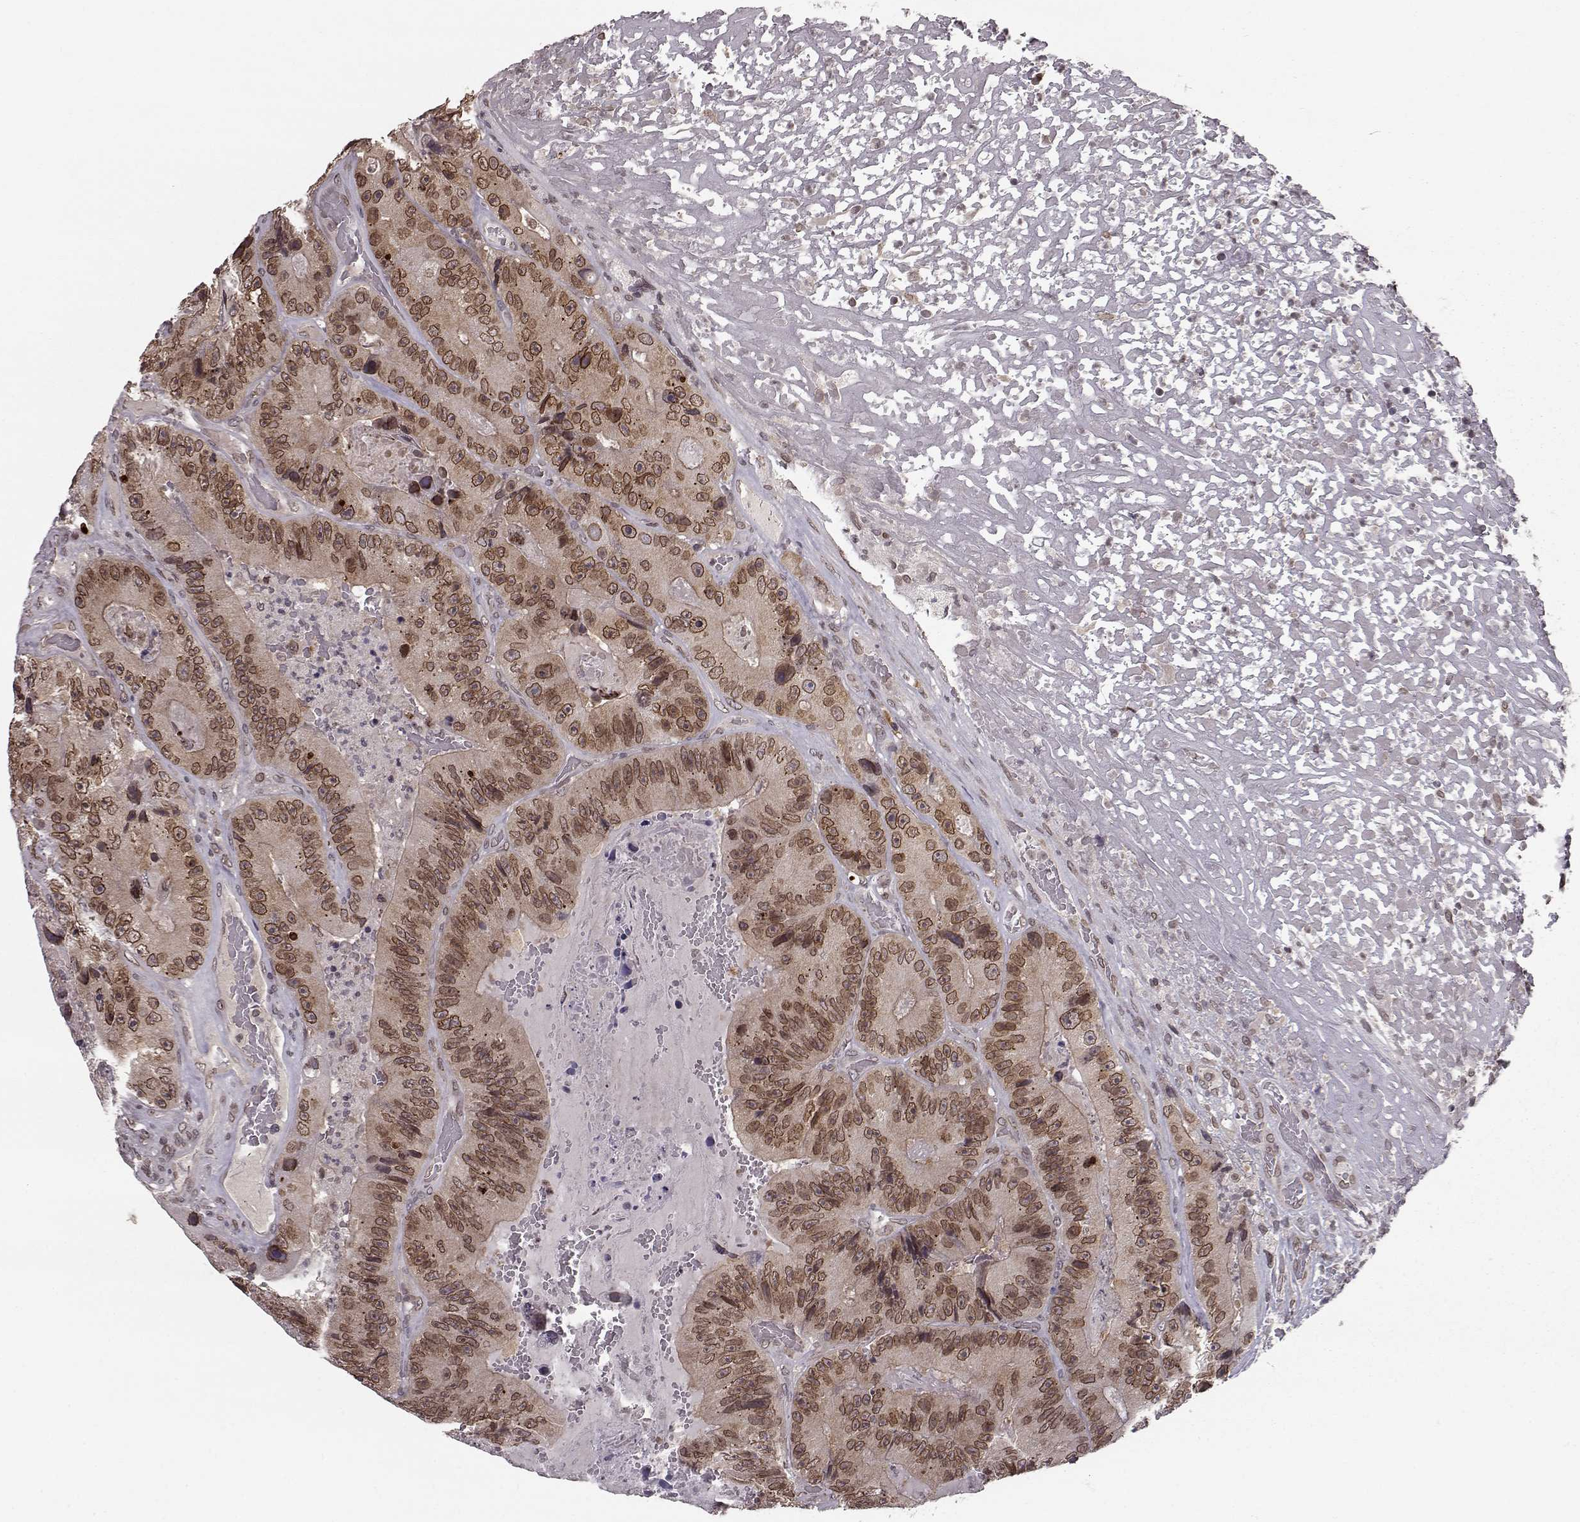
{"staining": {"intensity": "moderate", "quantity": ">75%", "location": "cytoplasmic/membranous,nuclear"}, "tissue": "colorectal cancer", "cell_type": "Tumor cells", "image_type": "cancer", "snomed": [{"axis": "morphology", "description": "Adenocarcinoma, NOS"}, {"axis": "topography", "description": "Colon"}], "caption": "Tumor cells show medium levels of moderate cytoplasmic/membranous and nuclear staining in approximately >75% of cells in human adenocarcinoma (colorectal).", "gene": "NUP37", "patient": {"sex": "female", "age": 86}}